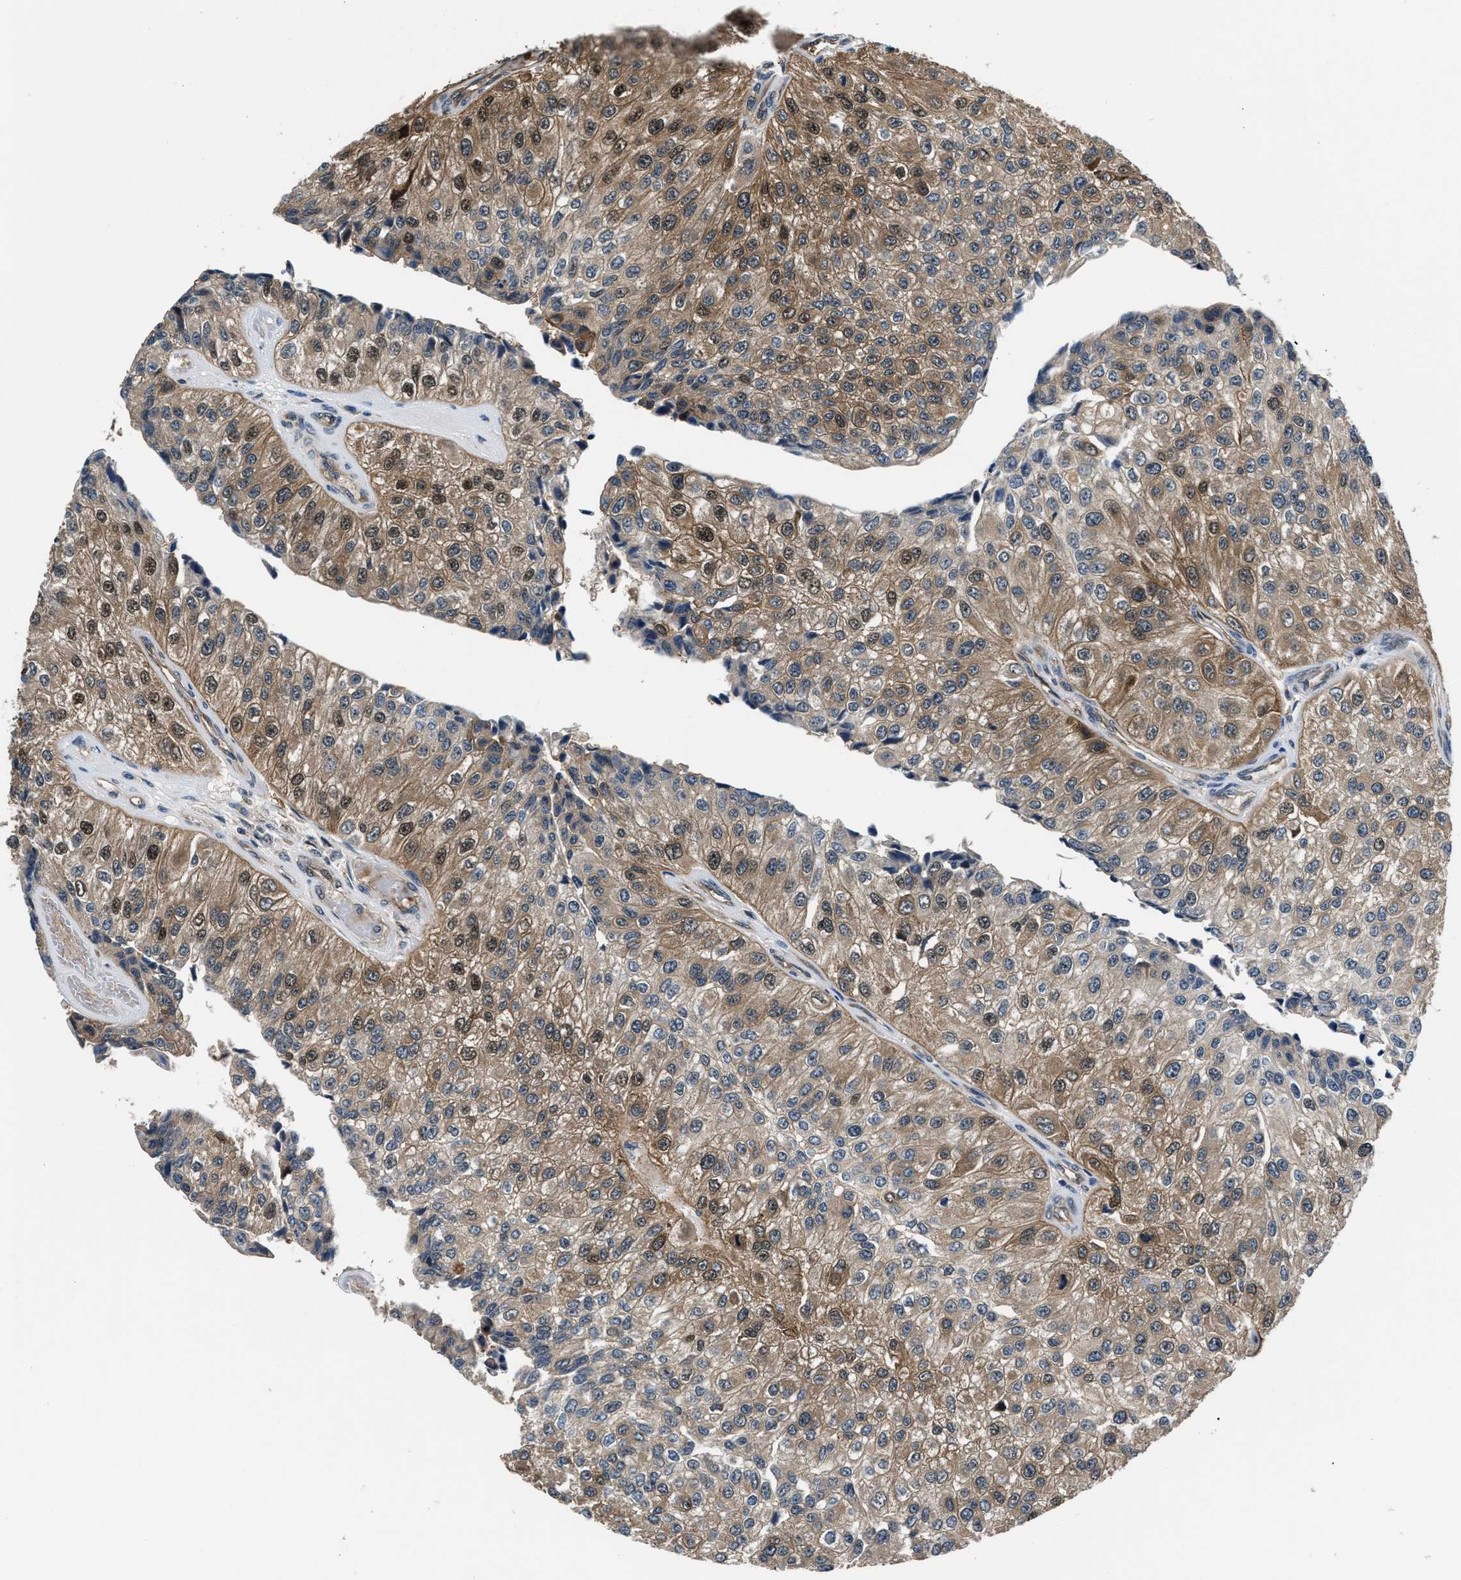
{"staining": {"intensity": "moderate", "quantity": "25%-75%", "location": "cytoplasmic/membranous,nuclear"}, "tissue": "urothelial cancer", "cell_type": "Tumor cells", "image_type": "cancer", "snomed": [{"axis": "morphology", "description": "Urothelial carcinoma, High grade"}, {"axis": "topography", "description": "Kidney"}, {"axis": "topography", "description": "Urinary bladder"}], "caption": "Protein analysis of urothelial cancer tissue shows moderate cytoplasmic/membranous and nuclear staining in about 25%-75% of tumor cells.", "gene": "RBM33", "patient": {"sex": "male", "age": 77}}